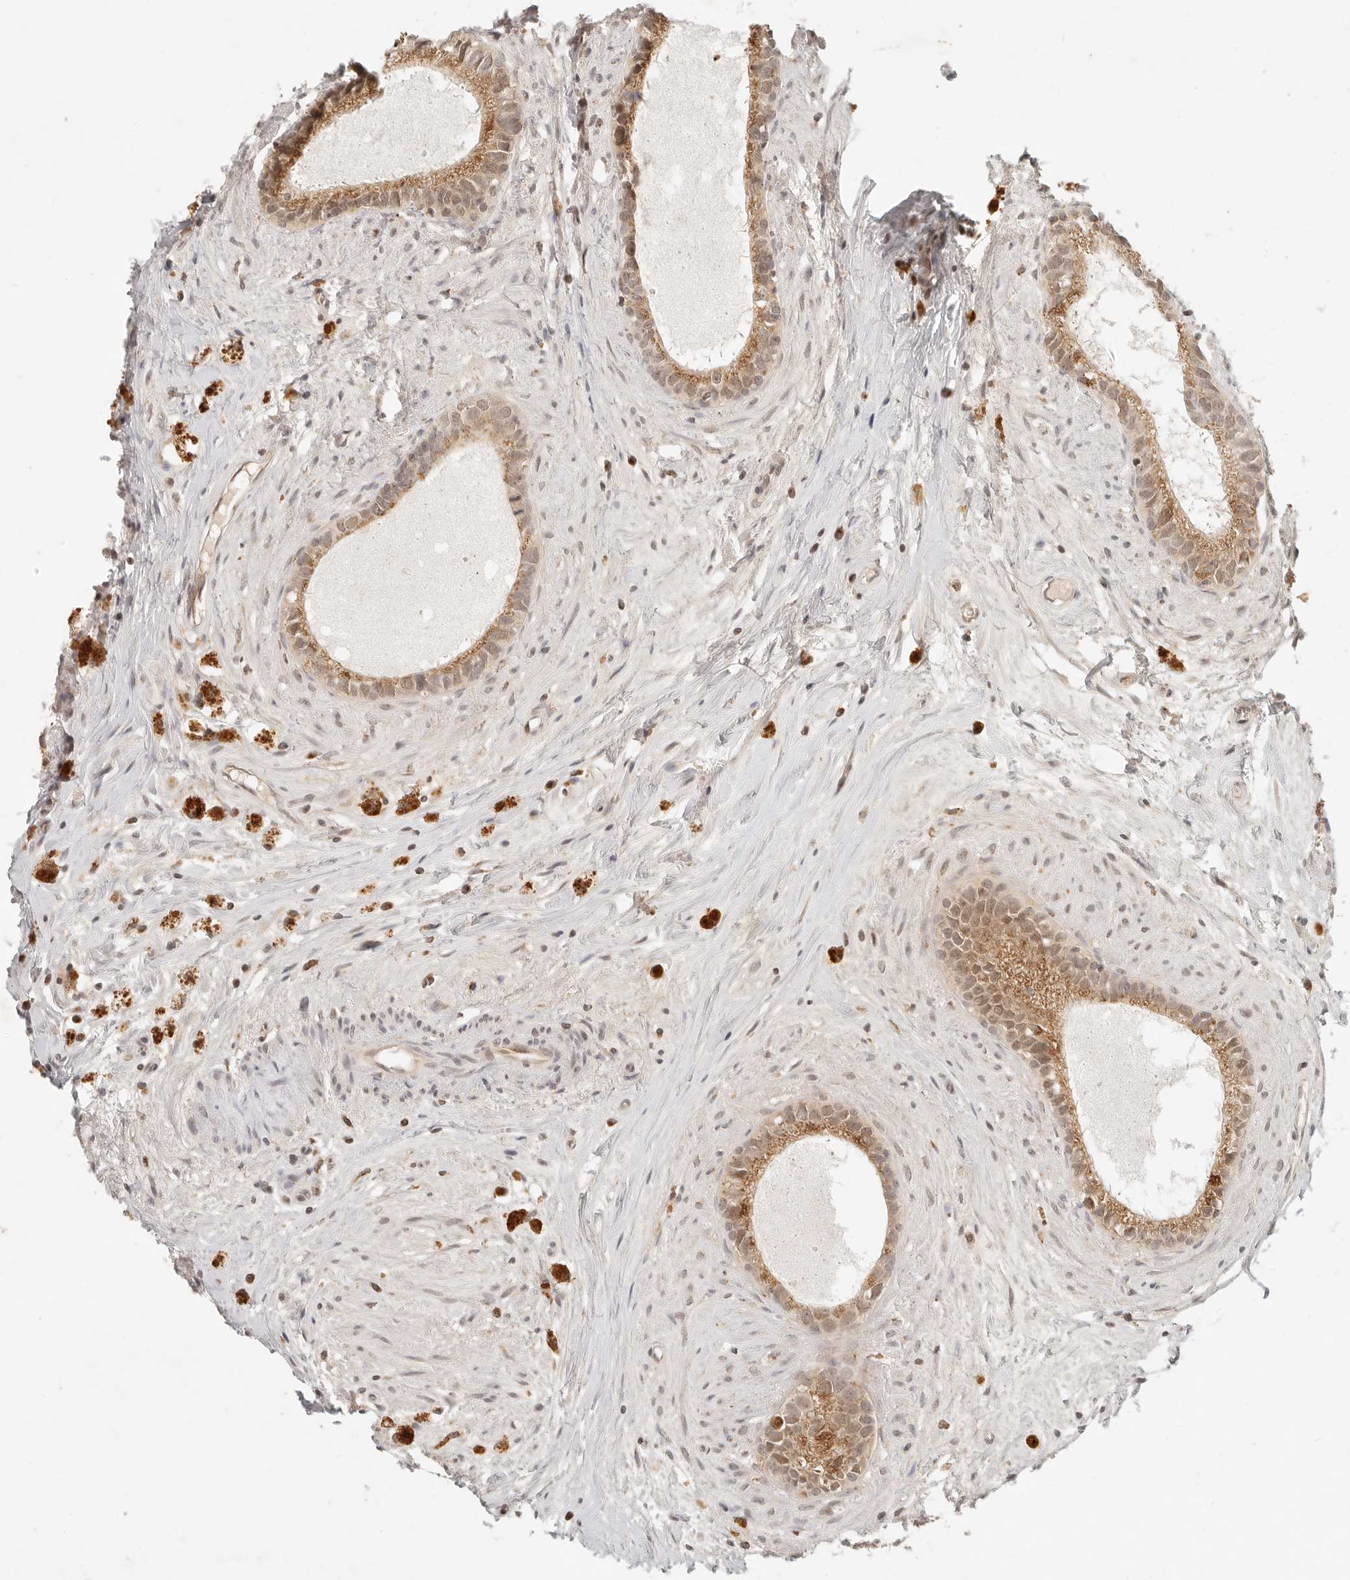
{"staining": {"intensity": "moderate", "quantity": ">75%", "location": "cytoplasmic/membranous,nuclear"}, "tissue": "epididymis", "cell_type": "Glandular cells", "image_type": "normal", "snomed": [{"axis": "morphology", "description": "Normal tissue, NOS"}, {"axis": "topography", "description": "Epididymis"}], "caption": "Immunohistochemical staining of unremarkable epididymis demonstrates moderate cytoplasmic/membranous,nuclear protein expression in about >75% of glandular cells. Nuclei are stained in blue.", "gene": "INTS11", "patient": {"sex": "male", "age": 80}}